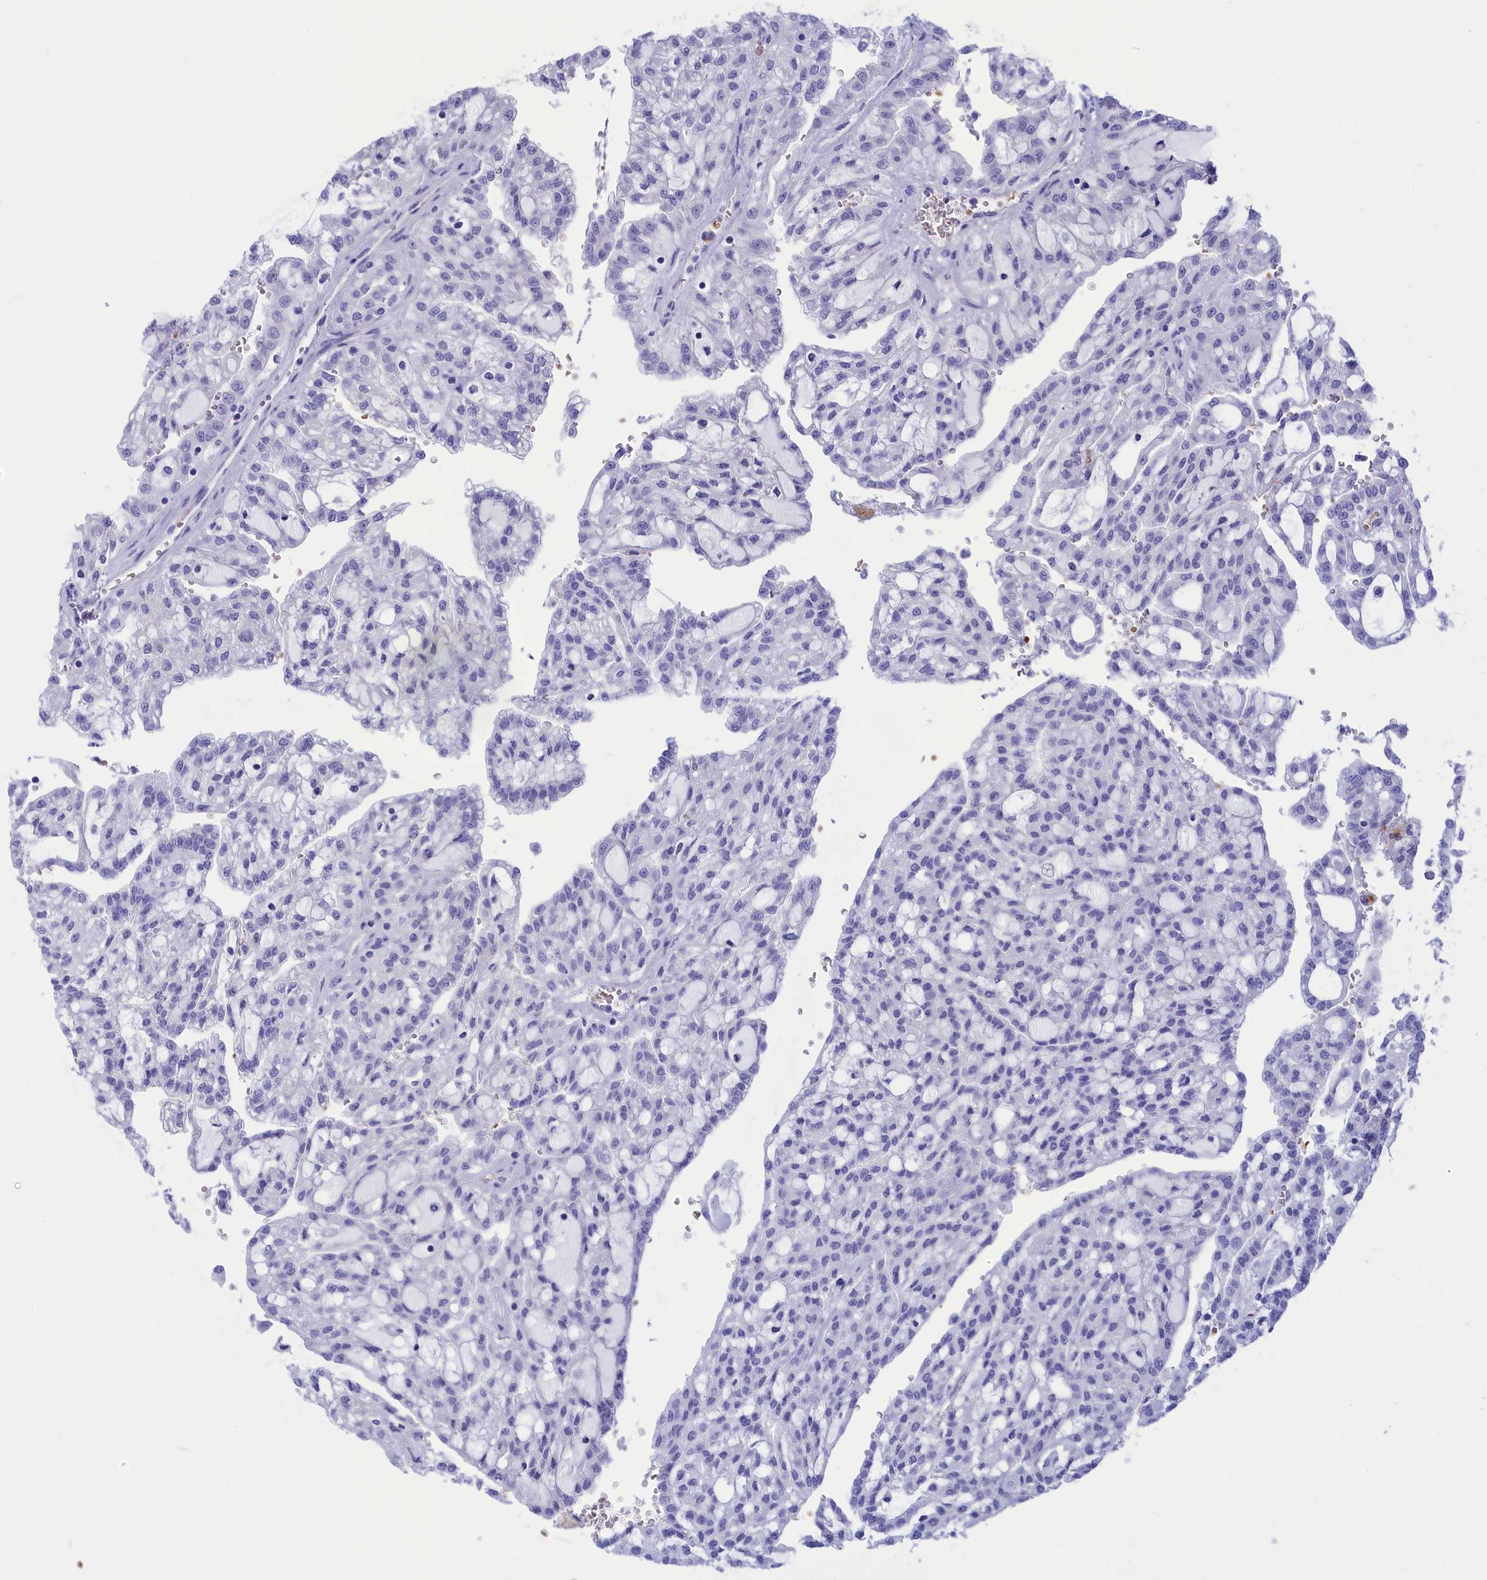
{"staining": {"intensity": "negative", "quantity": "none", "location": "none"}, "tissue": "renal cancer", "cell_type": "Tumor cells", "image_type": "cancer", "snomed": [{"axis": "morphology", "description": "Adenocarcinoma, NOS"}, {"axis": "topography", "description": "Kidney"}], "caption": "Tumor cells are negative for brown protein staining in adenocarcinoma (renal).", "gene": "GAPDHS", "patient": {"sex": "male", "age": 63}}